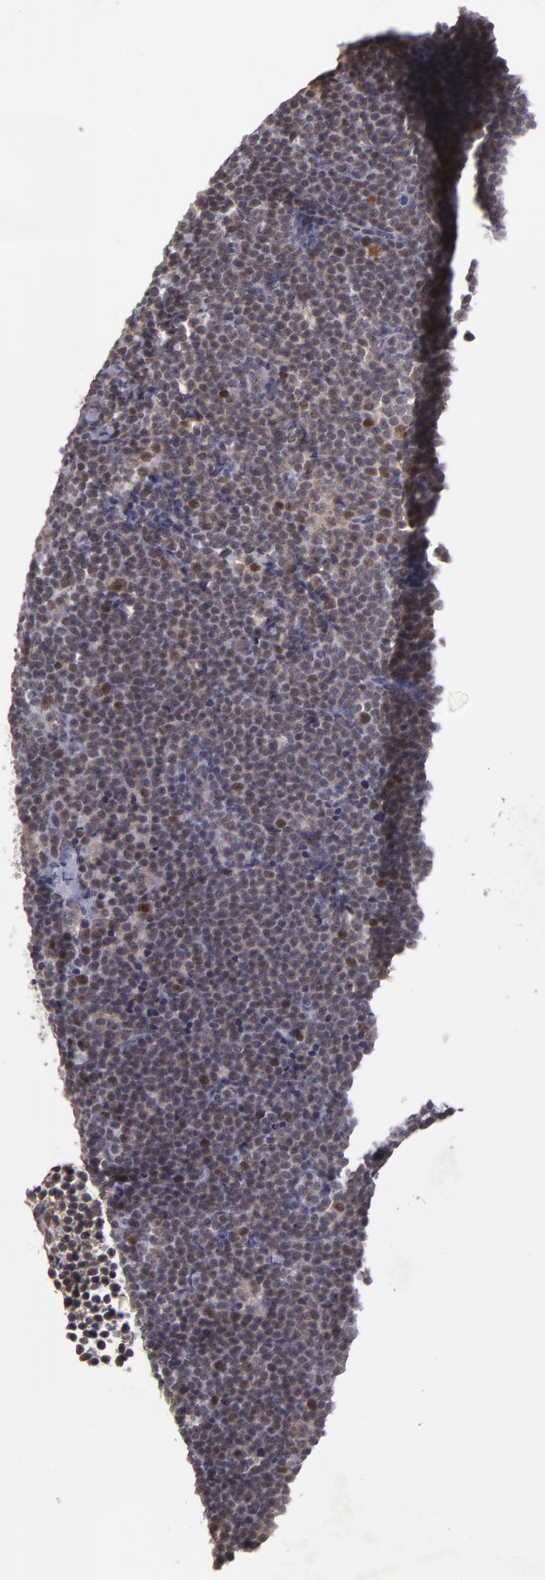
{"staining": {"intensity": "strong", "quantity": "25%-75%", "location": "nuclear"}, "tissue": "lymphoma", "cell_type": "Tumor cells", "image_type": "cancer", "snomed": [{"axis": "morphology", "description": "Malignant lymphoma, non-Hodgkin's type, High grade"}, {"axis": "topography", "description": "Lymph node"}], "caption": "Immunohistochemical staining of human lymphoma exhibits strong nuclear protein positivity in about 25%-75% of tumor cells.", "gene": "CDC7", "patient": {"sex": "female", "age": 58}}